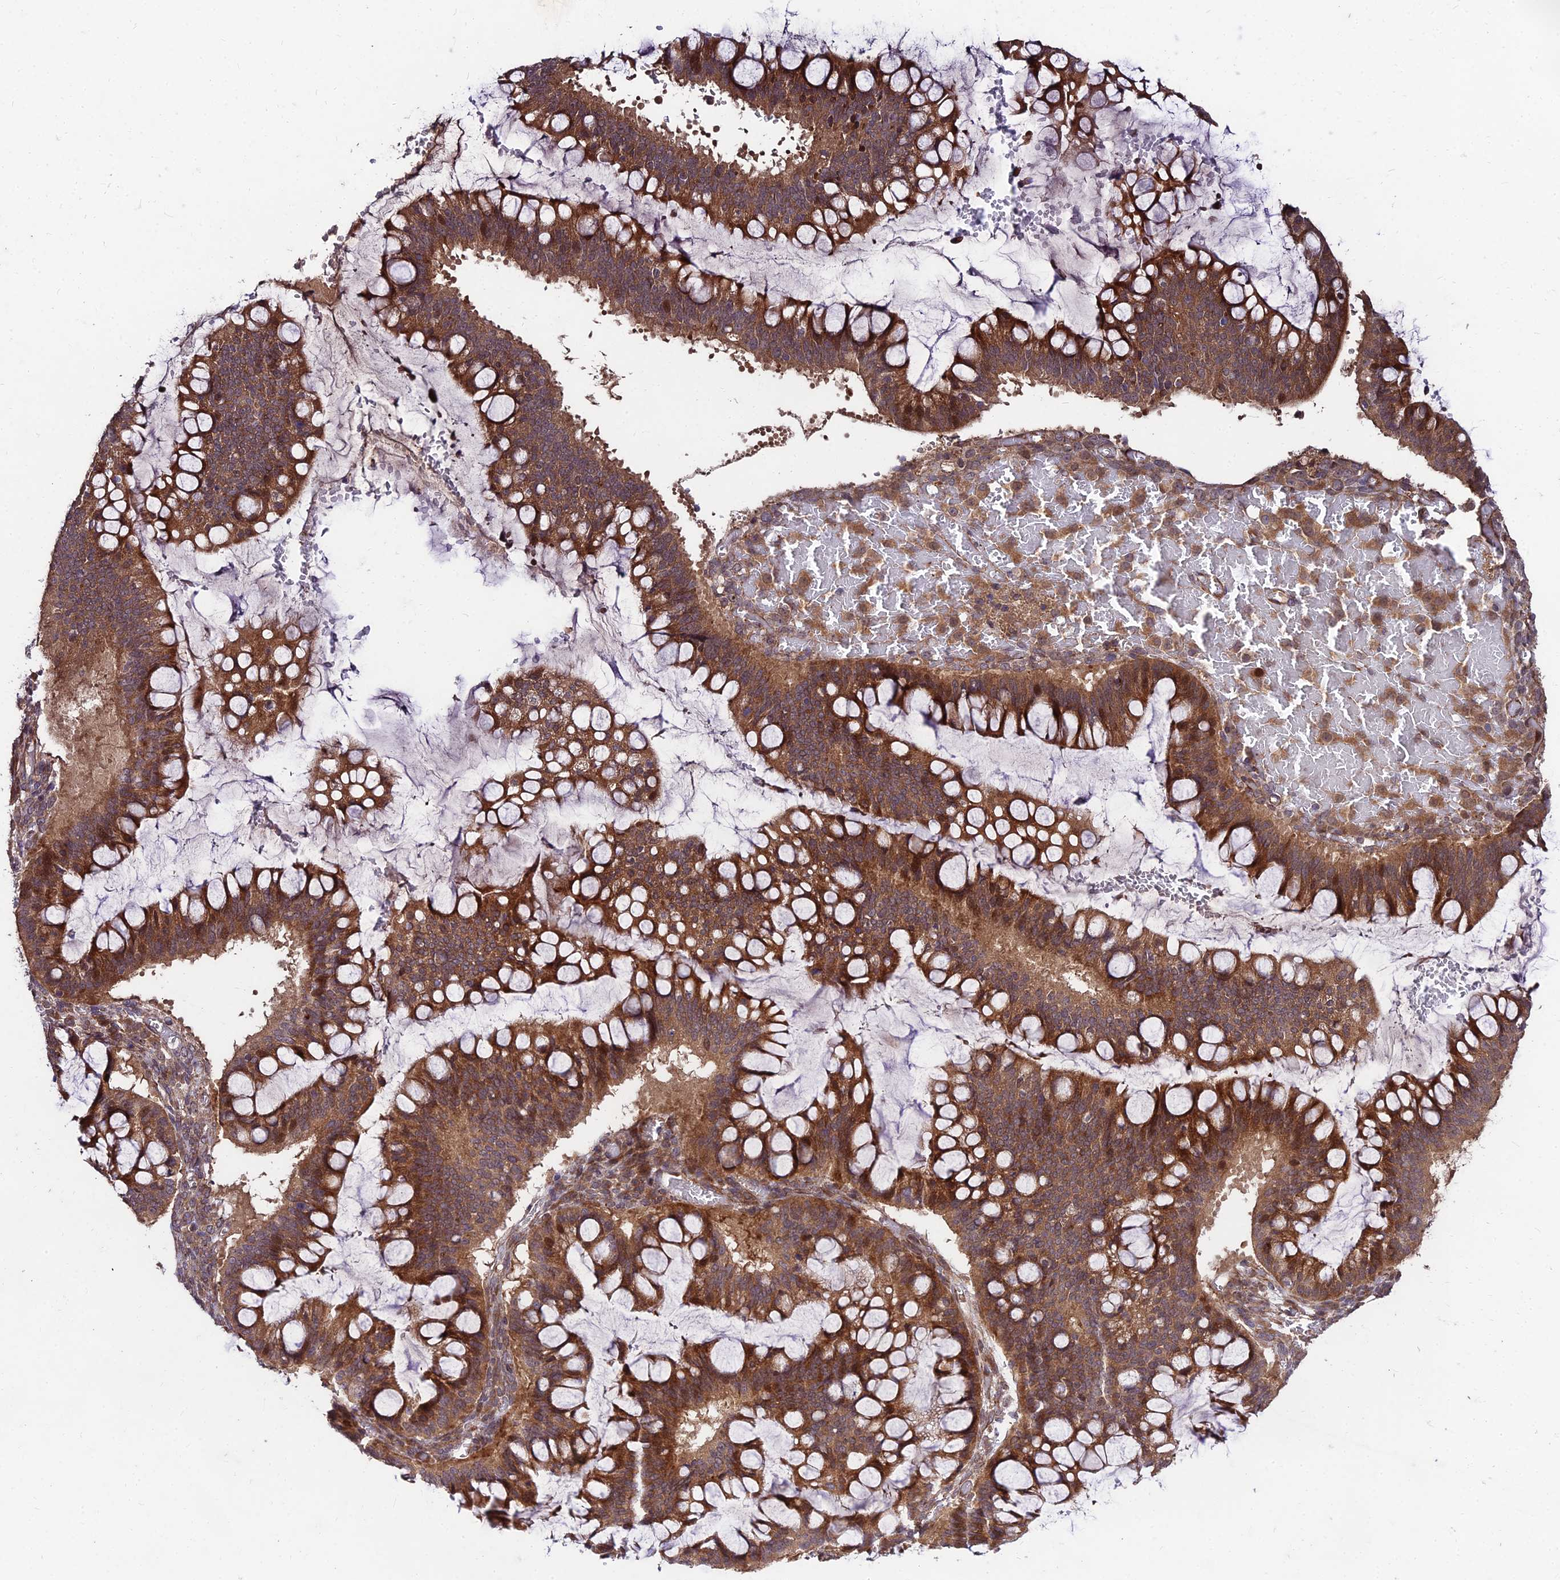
{"staining": {"intensity": "moderate", "quantity": ">75%", "location": "cytoplasmic/membranous"}, "tissue": "ovarian cancer", "cell_type": "Tumor cells", "image_type": "cancer", "snomed": [{"axis": "morphology", "description": "Cystadenocarcinoma, mucinous, NOS"}, {"axis": "topography", "description": "Ovary"}], "caption": "High-magnification brightfield microscopy of ovarian cancer (mucinous cystadenocarcinoma) stained with DAB (brown) and counterstained with hematoxylin (blue). tumor cells exhibit moderate cytoplasmic/membranous positivity is appreciated in about>75% of cells.", "gene": "MKKS", "patient": {"sex": "female", "age": 73}}